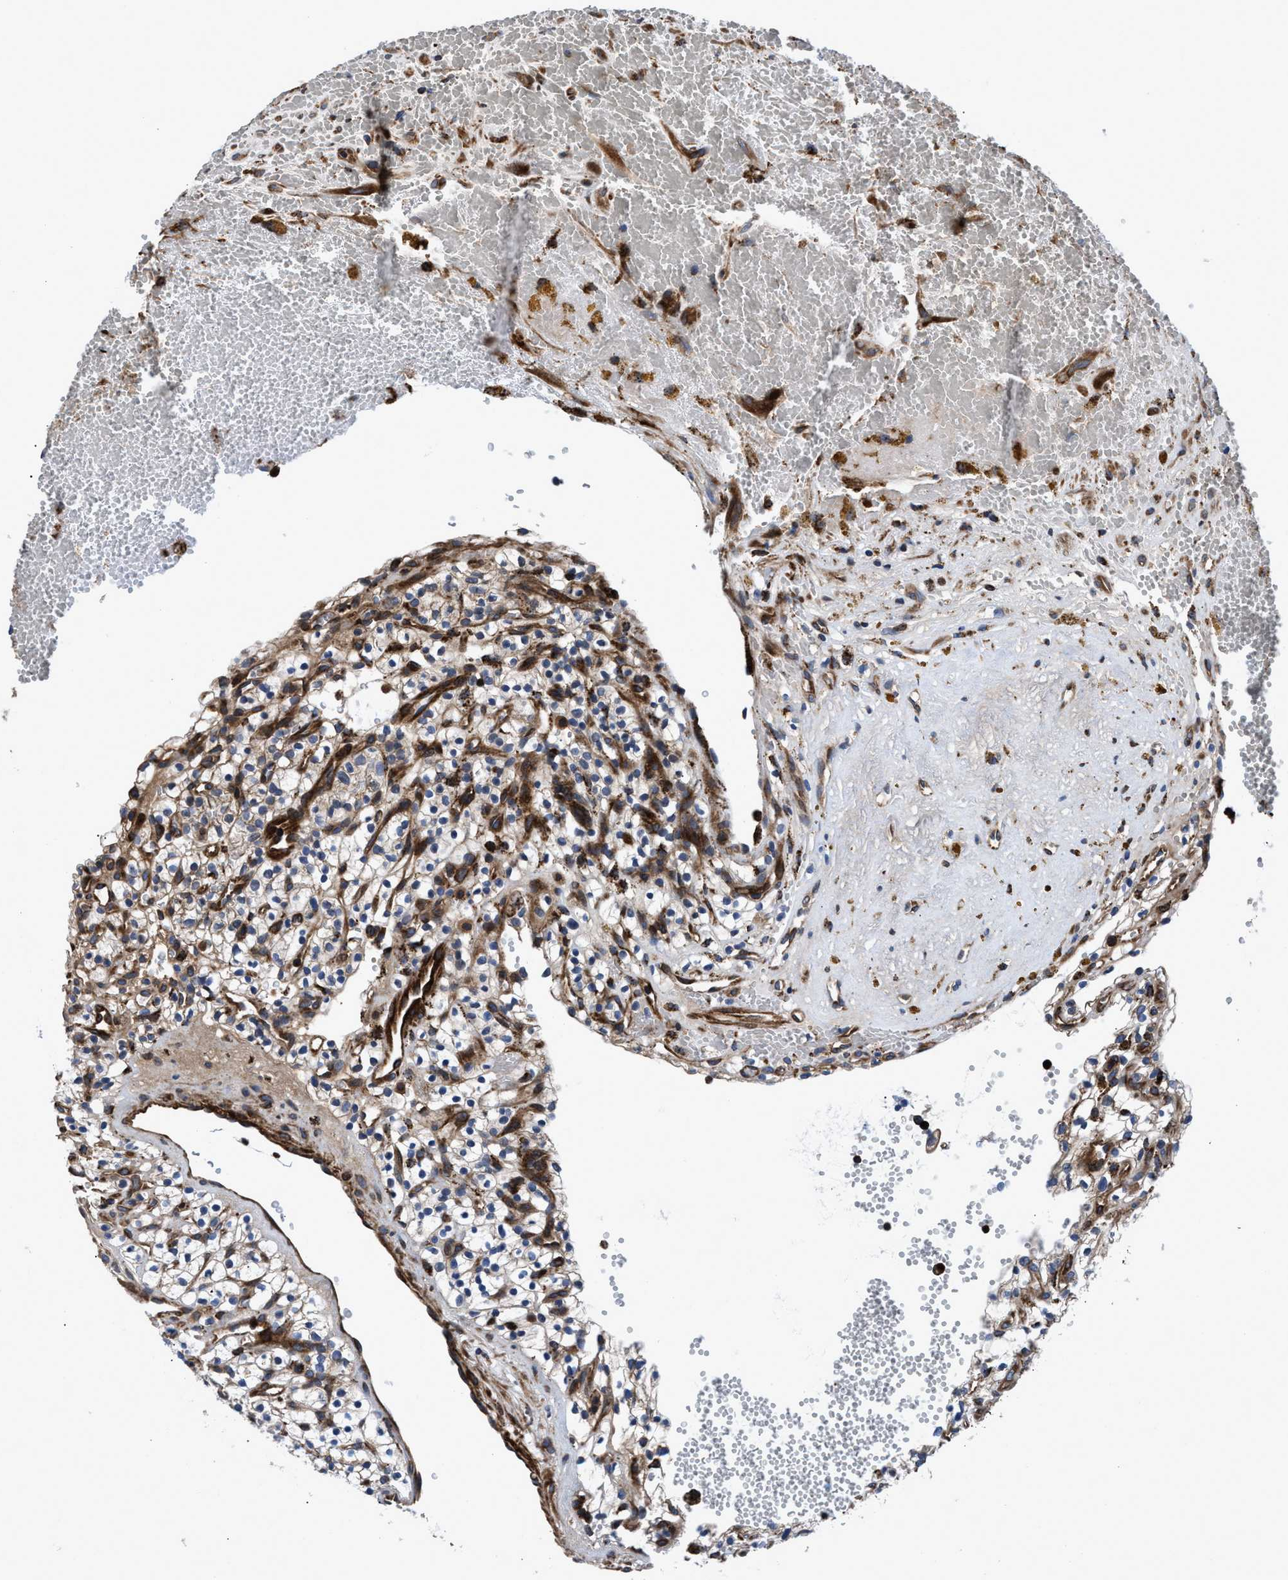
{"staining": {"intensity": "weak", "quantity": "25%-75%", "location": "cytoplasmic/membranous"}, "tissue": "renal cancer", "cell_type": "Tumor cells", "image_type": "cancer", "snomed": [{"axis": "morphology", "description": "Adenocarcinoma, NOS"}, {"axis": "topography", "description": "Kidney"}], "caption": "Immunohistochemistry (IHC) image of adenocarcinoma (renal) stained for a protein (brown), which shows low levels of weak cytoplasmic/membranous staining in approximately 25%-75% of tumor cells.", "gene": "PRR15L", "patient": {"sex": "female", "age": 57}}